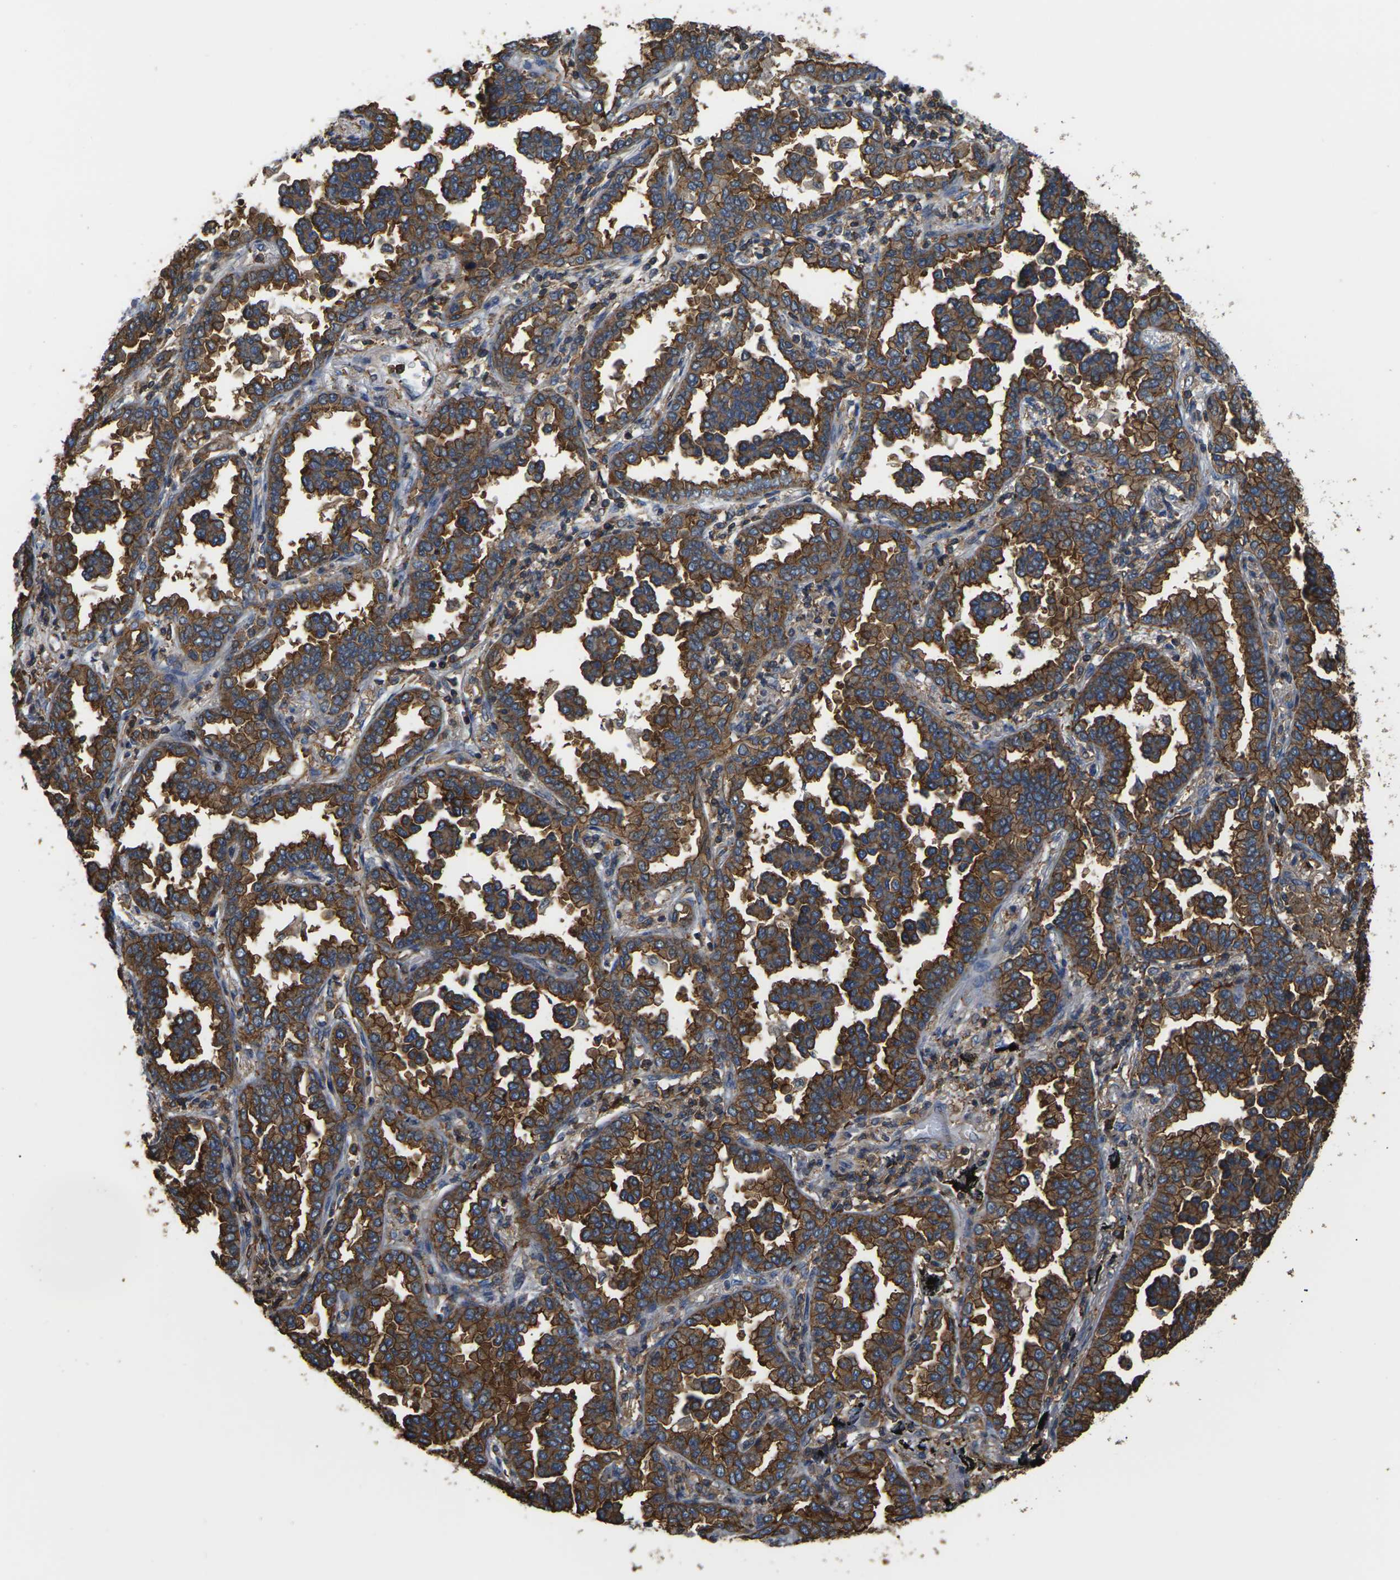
{"staining": {"intensity": "strong", "quantity": ">75%", "location": "cytoplasmic/membranous"}, "tissue": "lung cancer", "cell_type": "Tumor cells", "image_type": "cancer", "snomed": [{"axis": "morphology", "description": "Normal tissue, NOS"}, {"axis": "morphology", "description": "Adenocarcinoma, NOS"}, {"axis": "topography", "description": "Lung"}], "caption": "This micrograph displays IHC staining of human lung cancer, with high strong cytoplasmic/membranous staining in approximately >75% of tumor cells.", "gene": "IQGAP1", "patient": {"sex": "male", "age": 59}}